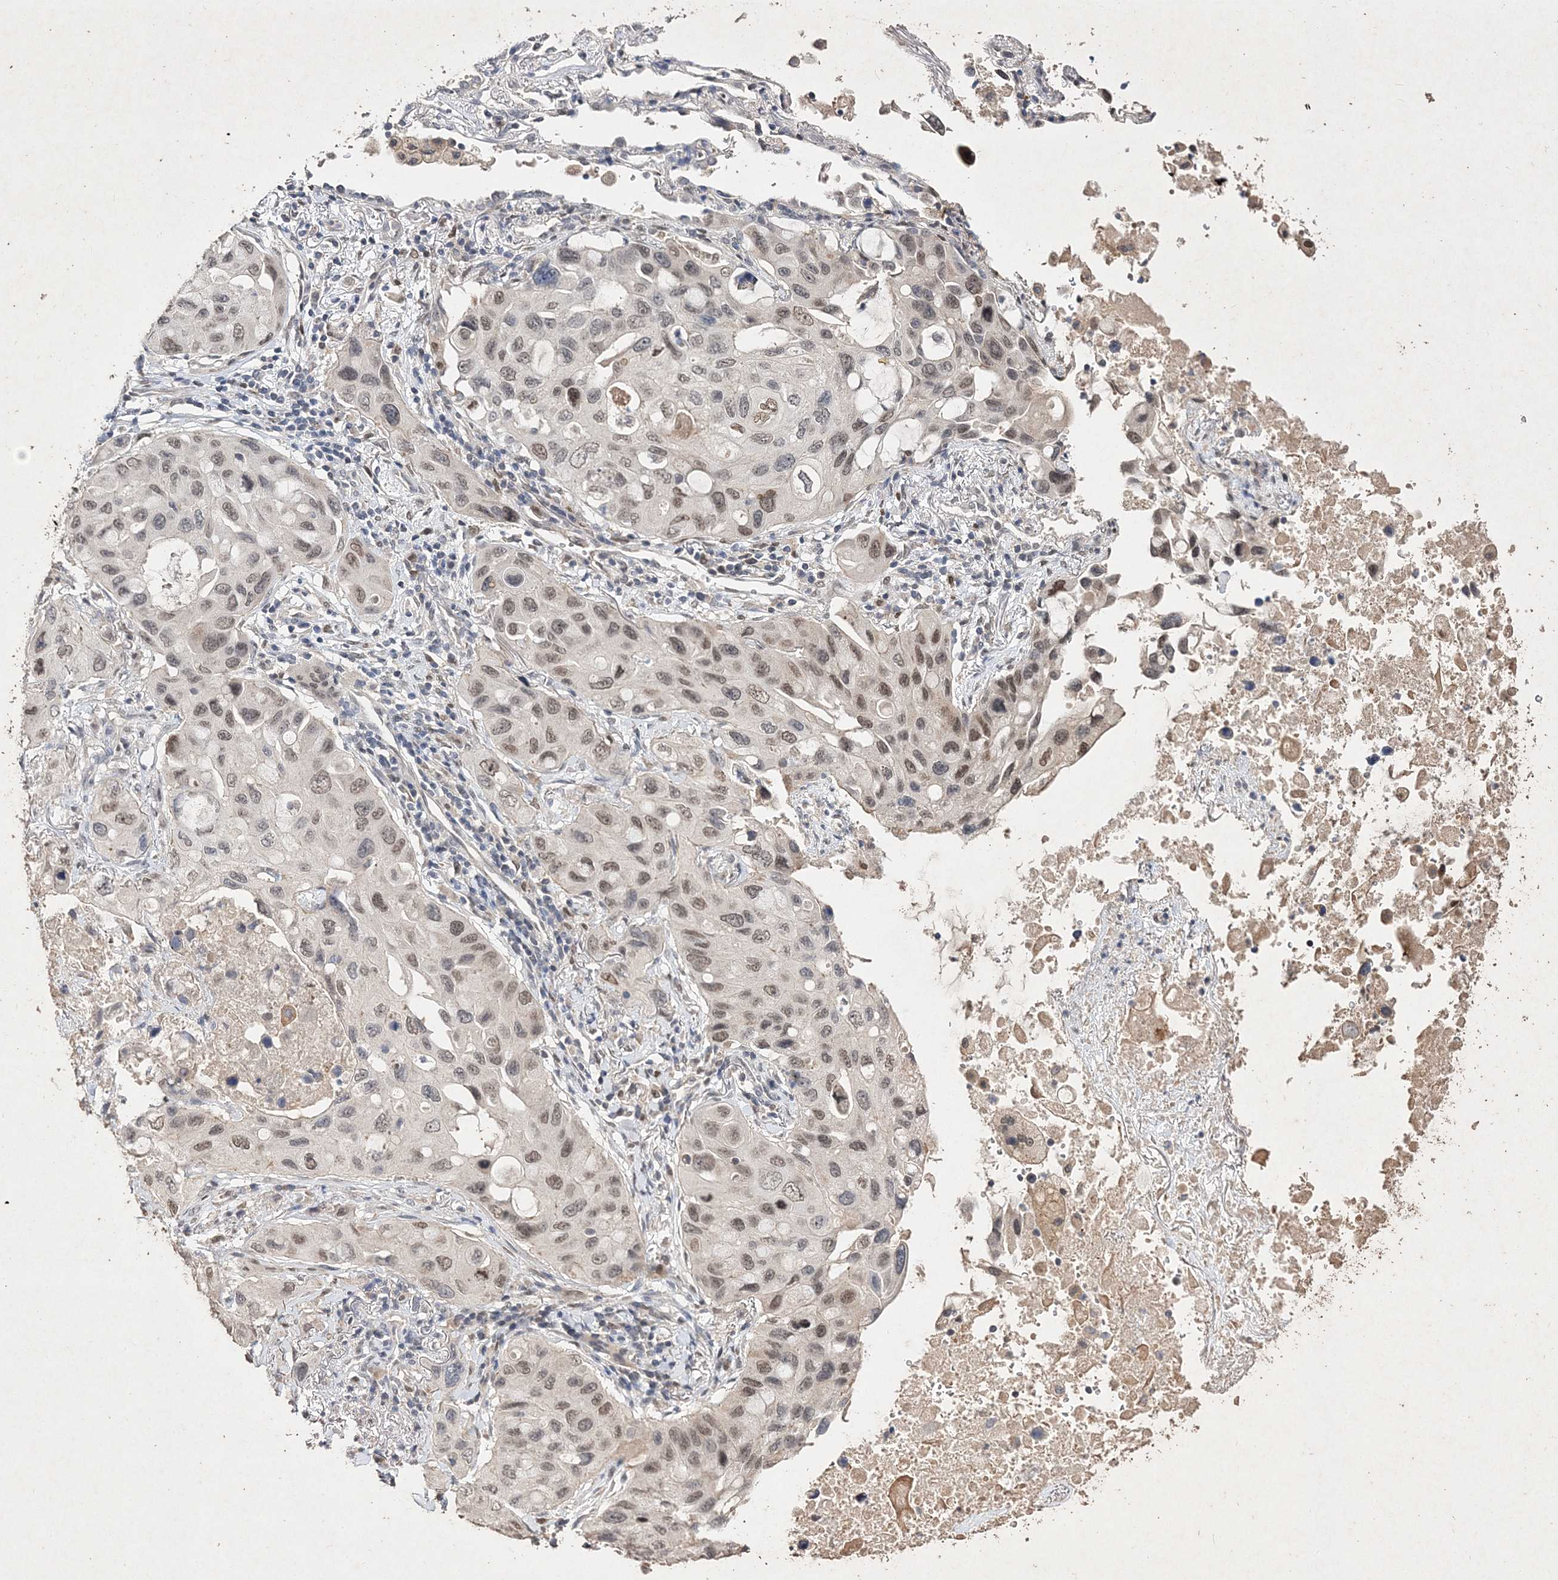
{"staining": {"intensity": "moderate", "quantity": ">75%", "location": "nuclear"}, "tissue": "lung cancer", "cell_type": "Tumor cells", "image_type": "cancer", "snomed": [{"axis": "morphology", "description": "Squamous cell carcinoma, NOS"}, {"axis": "topography", "description": "Lung"}], "caption": "IHC (DAB) staining of human lung squamous cell carcinoma reveals moderate nuclear protein positivity in approximately >75% of tumor cells.", "gene": "C3orf38", "patient": {"sex": "female", "age": 73}}